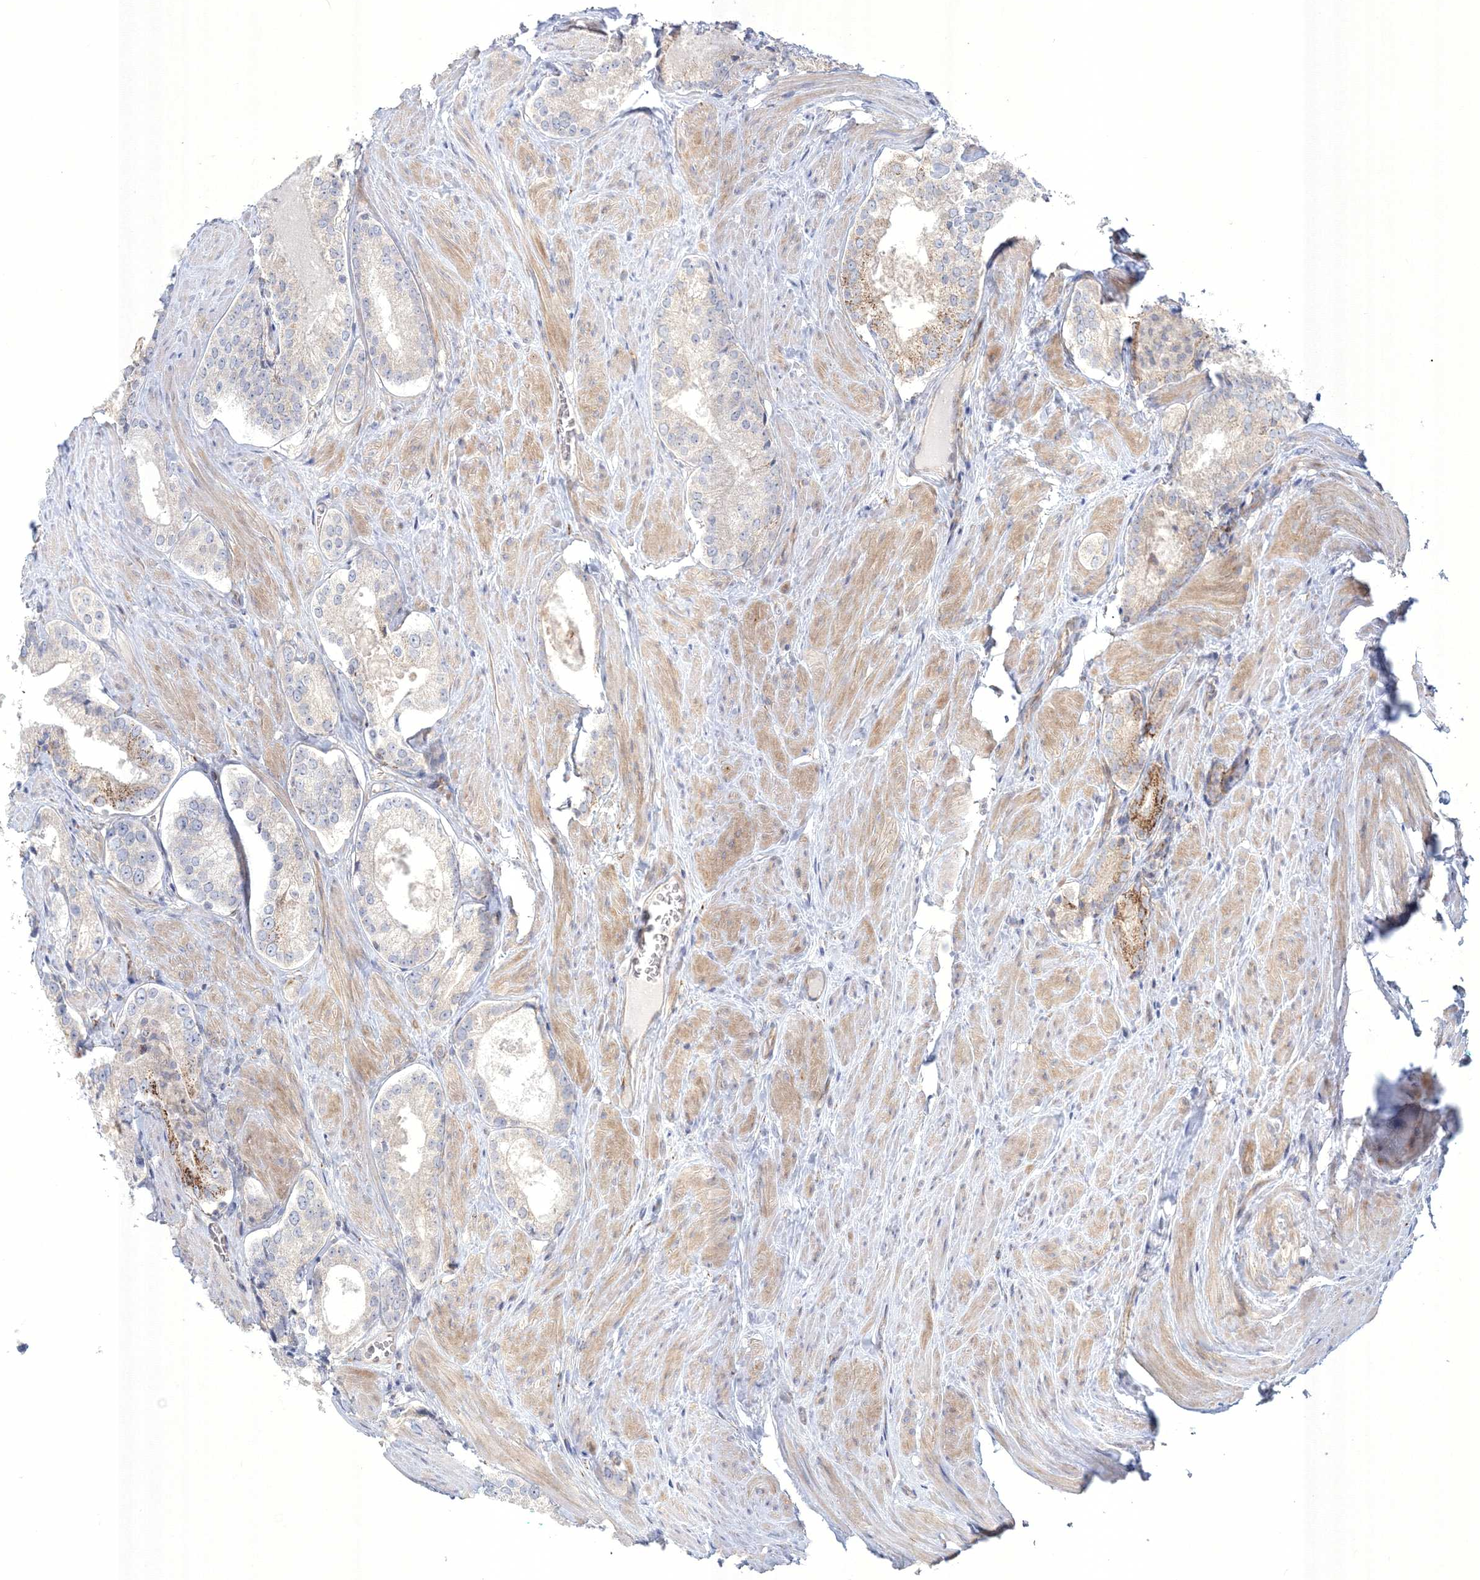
{"staining": {"intensity": "strong", "quantity": "<25%", "location": "cytoplasmic/membranous"}, "tissue": "prostate cancer", "cell_type": "Tumor cells", "image_type": "cancer", "snomed": [{"axis": "morphology", "description": "Adenocarcinoma, Low grade"}, {"axis": "topography", "description": "Prostate"}], "caption": "Prostate cancer stained for a protein (brown) exhibits strong cytoplasmic/membranous positive staining in about <25% of tumor cells.", "gene": "WDR49", "patient": {"sex": "male", "age": 54}}